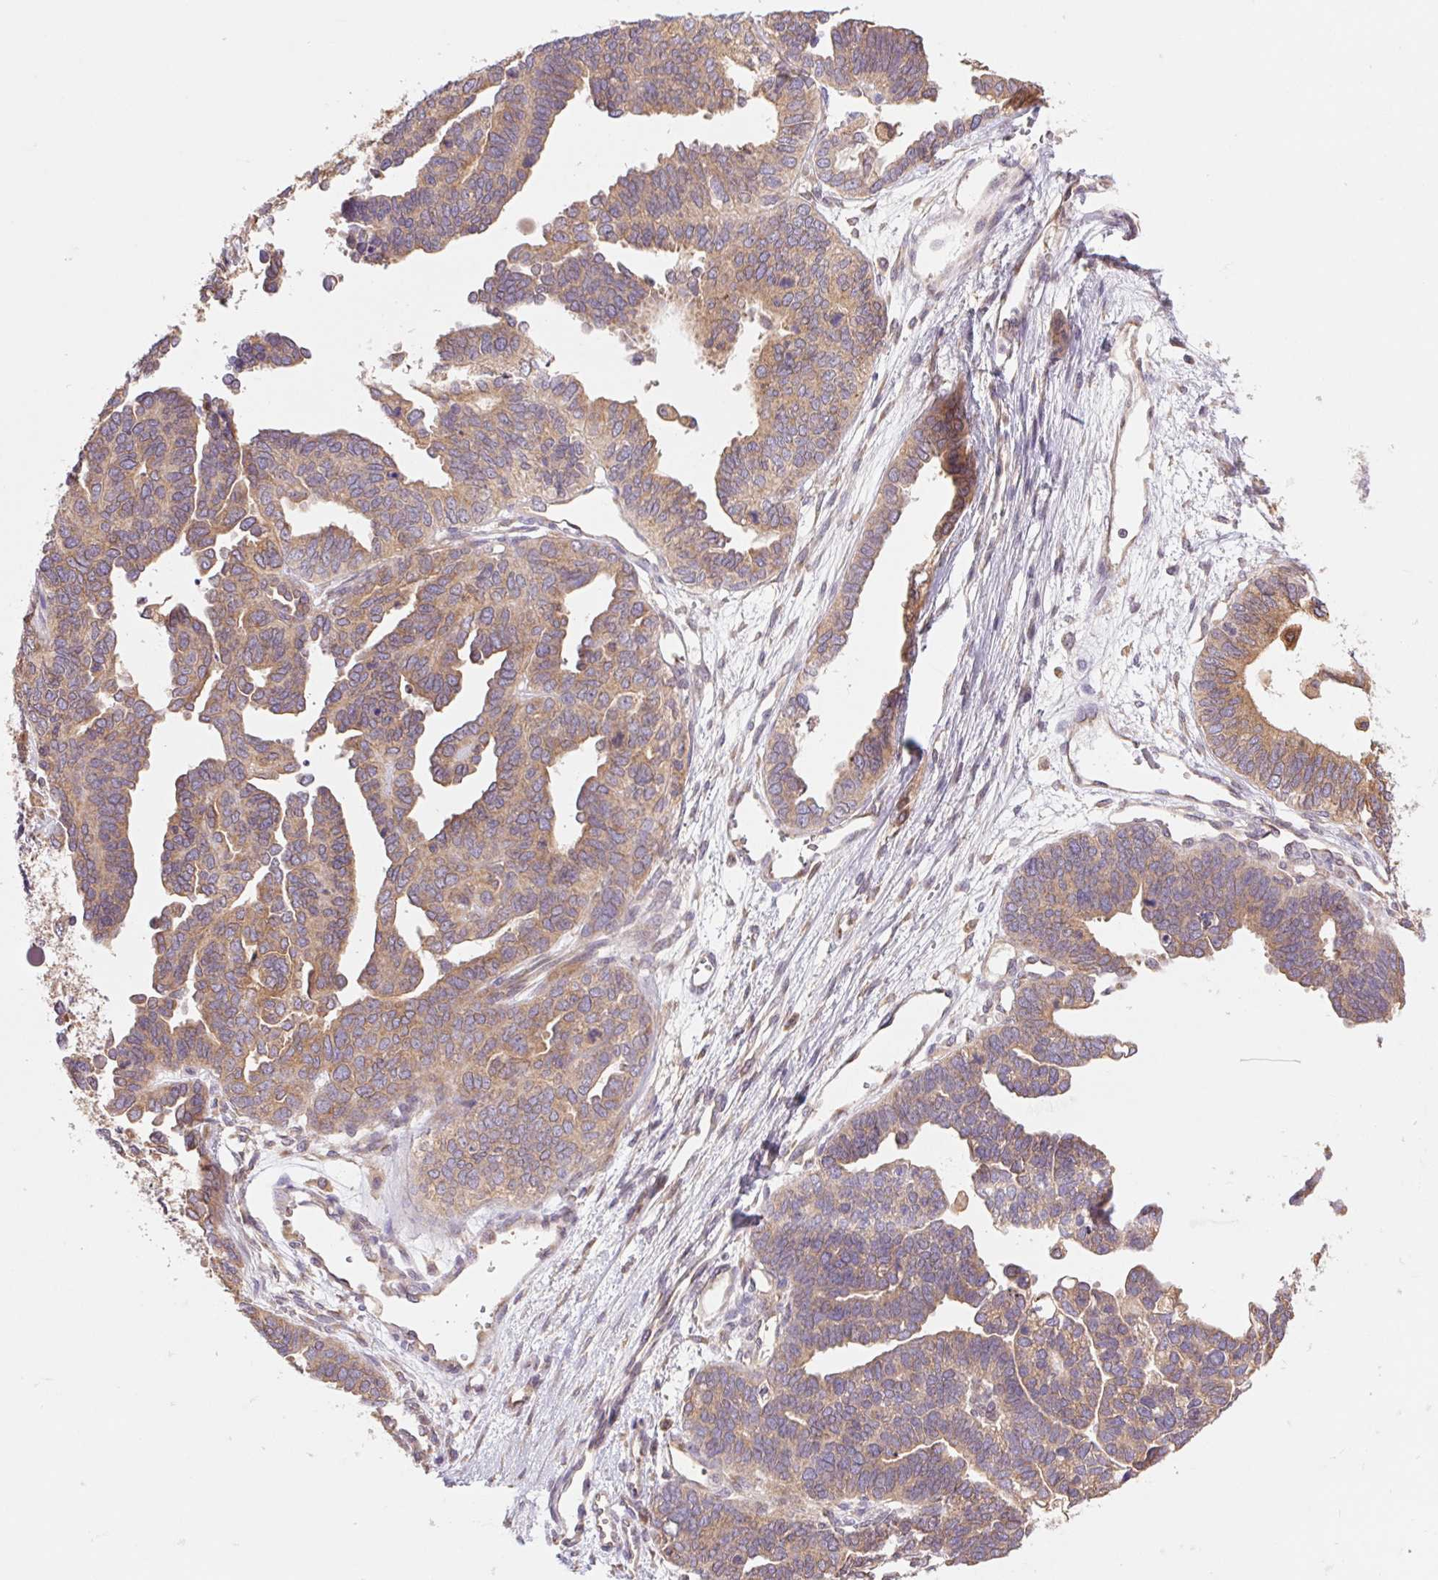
{"staining": {"intensity": "moderate", "quantity": ">75%", "location": "cytoplasmic/membranous"}, "tissue": "ovarian cancer", "cell_type": "Tumor cells", "image_type": "cancer", "snomed": [{"axis": "morphology", "description": "Cystadenocarcinoma, serous, NOS"}, {"axis": "topography", "description": "Ovary"}], "caption": "An image of human serous cystadenocarcinoma (ovarian) stained for a protein demonstrates moderate cytoplasmic/membranous brown staining in tumor cells.", "gene": "RAB1A", "patient": {"sex": "female", "age": 51}}